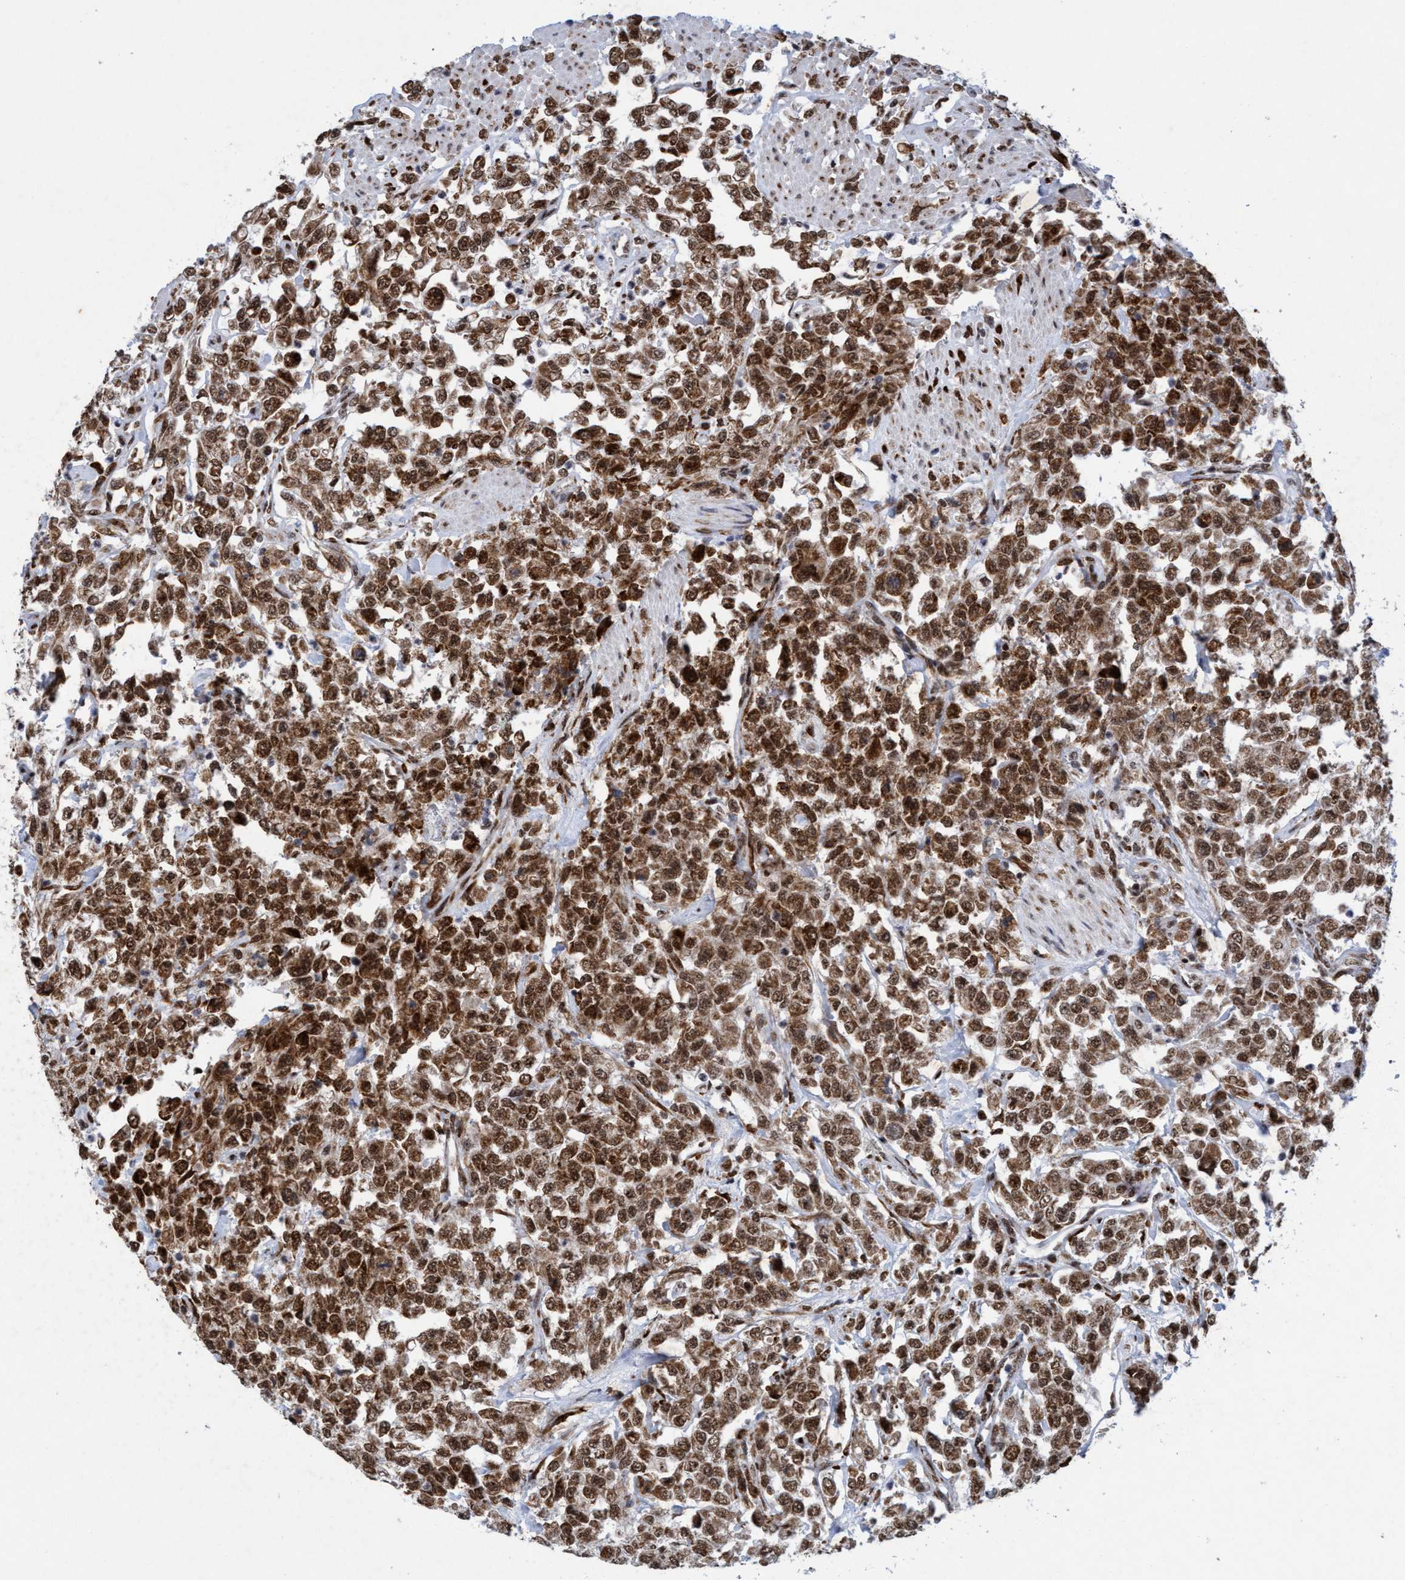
{"staining": {"intensity": "moderate", "quantity": ">75%", "location": "cytoplasmic/membranous,nuclear"}, "tissue": "urothelial cancer", "cell_type": "Tumor cells", "image_type": "cancer", "snomed": [{"axis": "morphology", "description": "Urothelial carcinoma, High grade"}, {"axis": "topography", "description": "Urinary bladder"}], "caption": "Immunohistochemical staining of urothelial carcinoma (high-grade) shows medium levels of moderate cytoplasmic/membranous and nuclear expression in approximately >75% of tumor cells. (IHC, brightfield microscopy, high magnification).", "gene": "GLT6D1", "patient": {"sex": "male", "age": 46}}